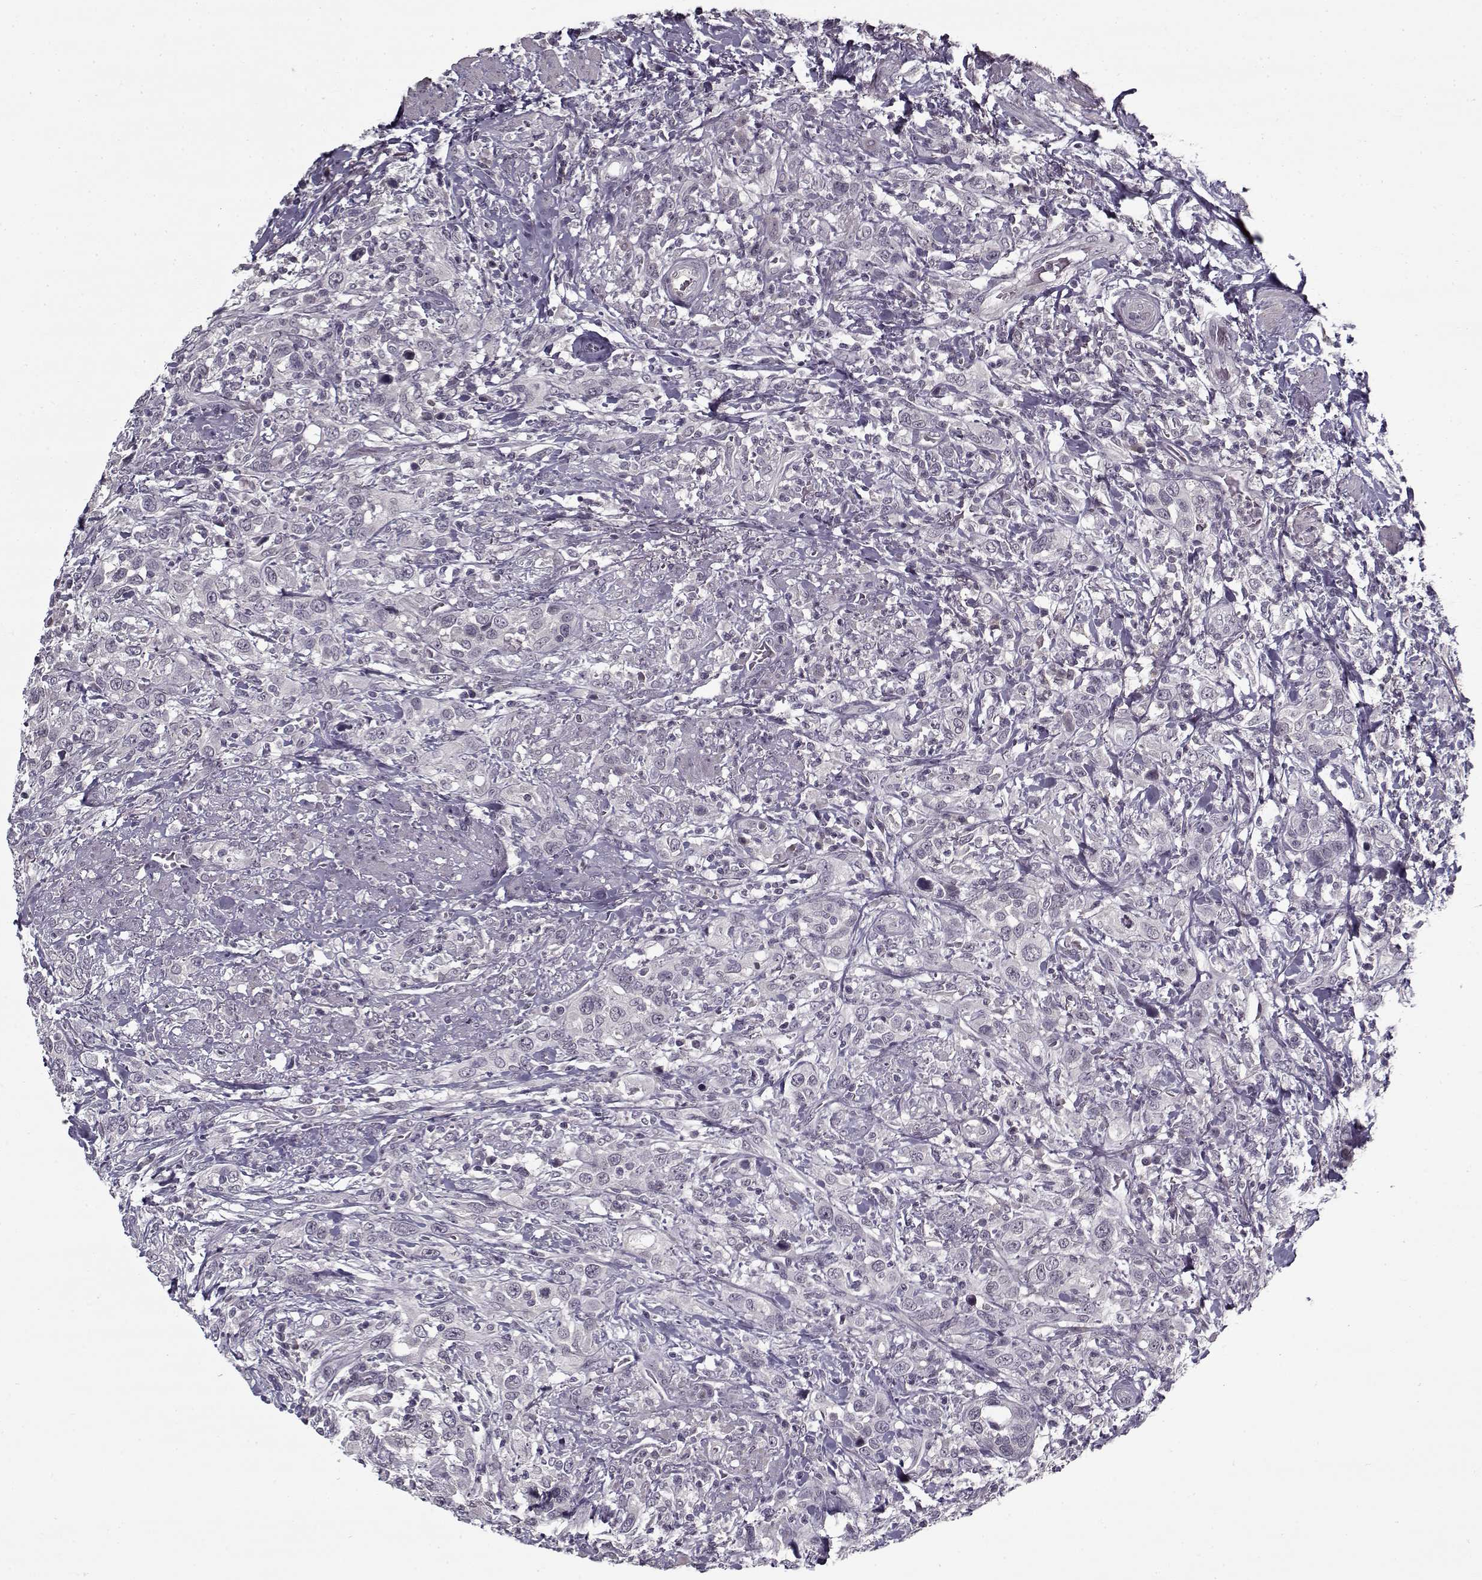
{"staining": {"intensity": "negative", "quantity": "none", "location": "none"}, "tissue": "urothelial cancer", "cell_type": "Tumor cells", "image_type": "cancer", "snomed": [{"axis": "morphology", "description": "Urothelial carcinoma, NOS"}, {"axis": "morphology", "description": "Urothelial carcinoma, High grade"}, {"axis": "topography", "description": "Urinary bladder"}], "caption": "Human transitional cell carcinoma stained for a protein using immunohistochemistry (IHC) reveals no expression in tumor cells.", "gene": "LAMA2", "patient": {"sex": "female", "age": 64}}